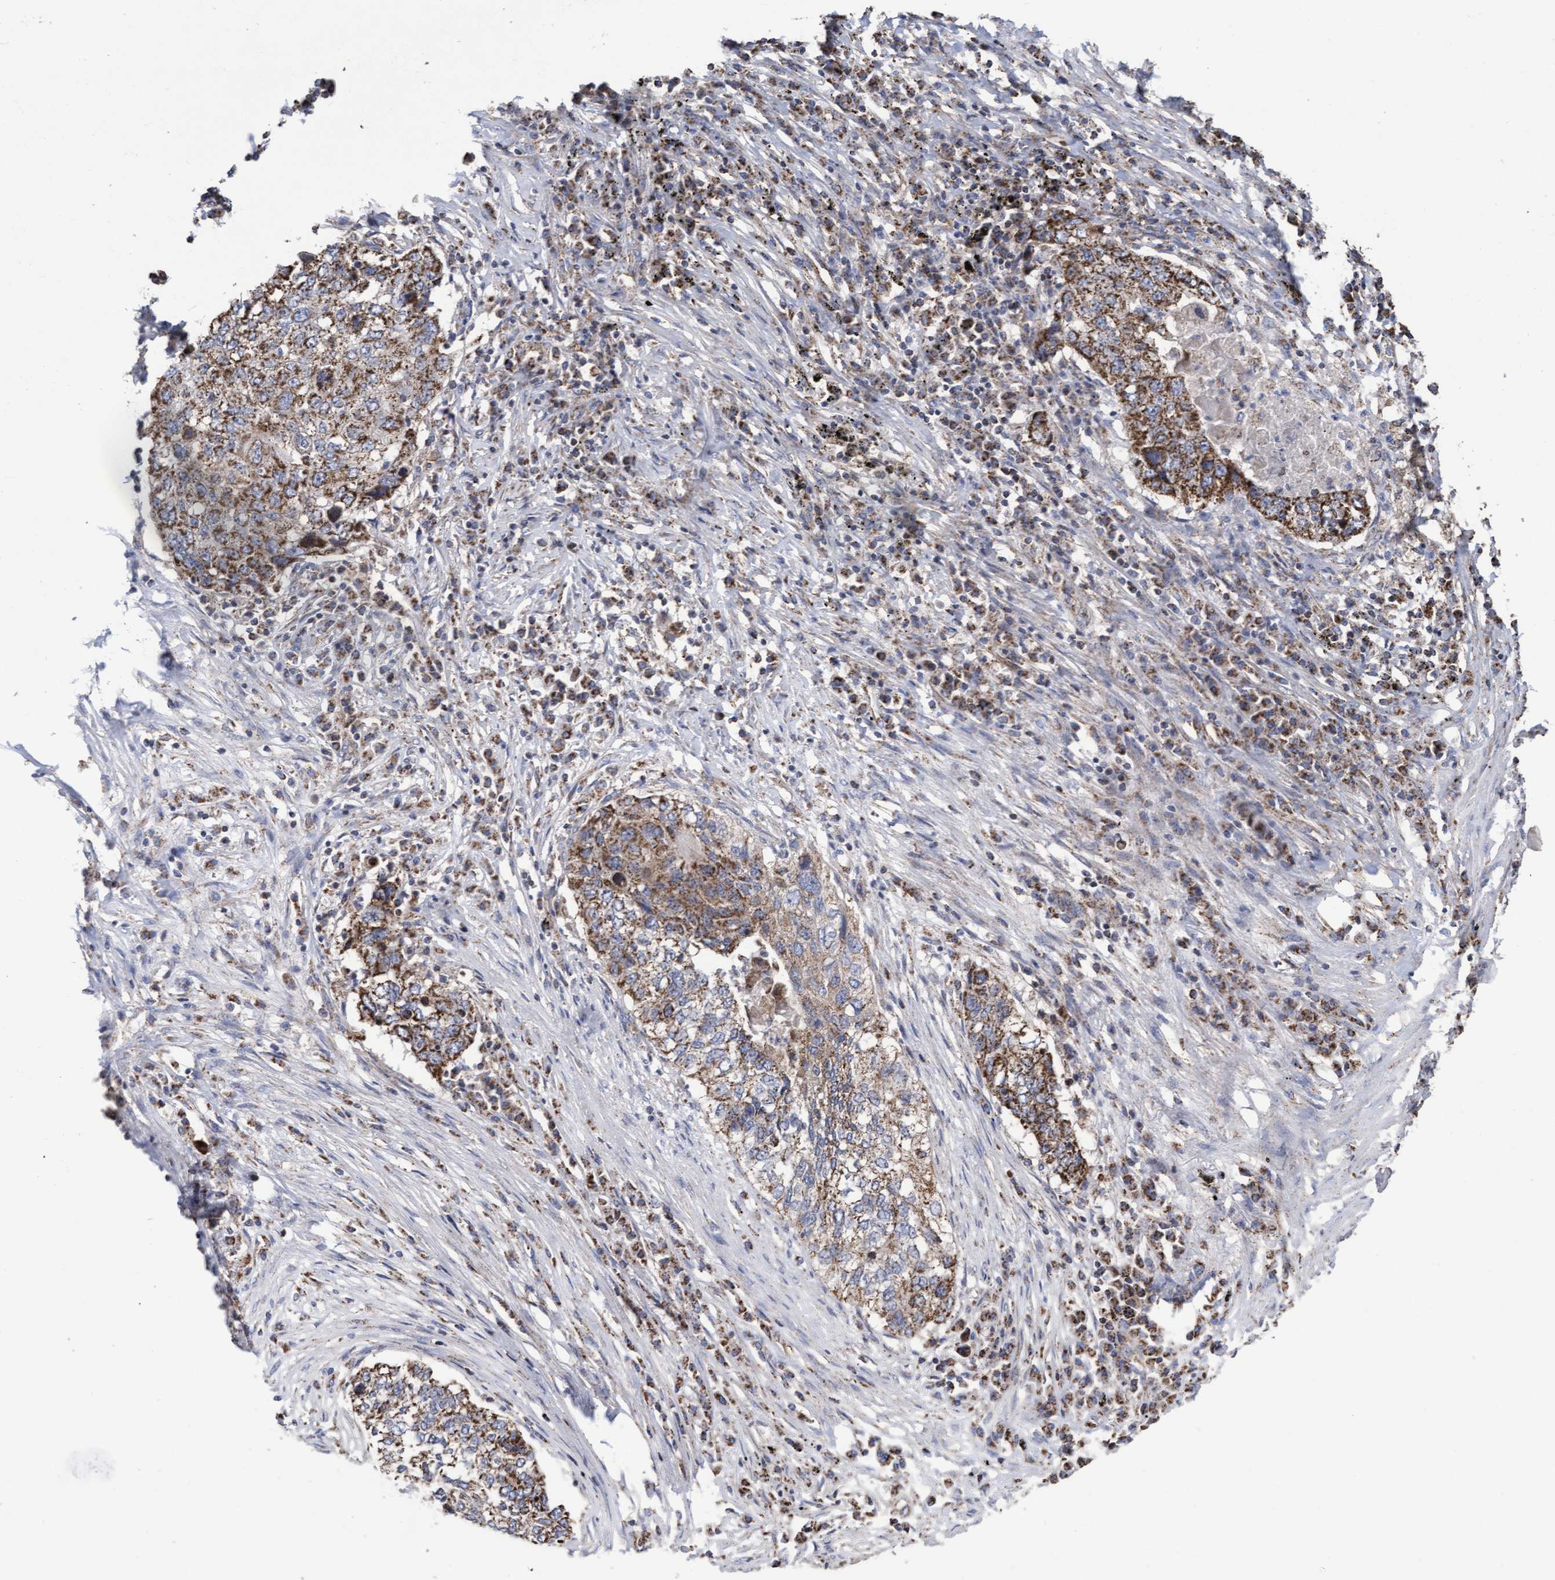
{"staining": {"intensity": "moderate", "quantity": ">75%", "location": "cytoplasmic/membranous"}, "tissue": "lung cancer", "cell_type": "Tumor cells", "image_type": "cancer", "snomed": [{"axis": "morphology", "description": "Squamous cell carcinoma, NOS"}, {"axis": "topography", "description": "Lung"}], "caption": "The histopathology image displays a brown stain indicating the presence of a protein in the cytoplasmic/membranous of tumor cells in lung cancer (squamous cell carcinoma).", "gene": "COBL", "patient": {"sex": "female", "age": 63}}